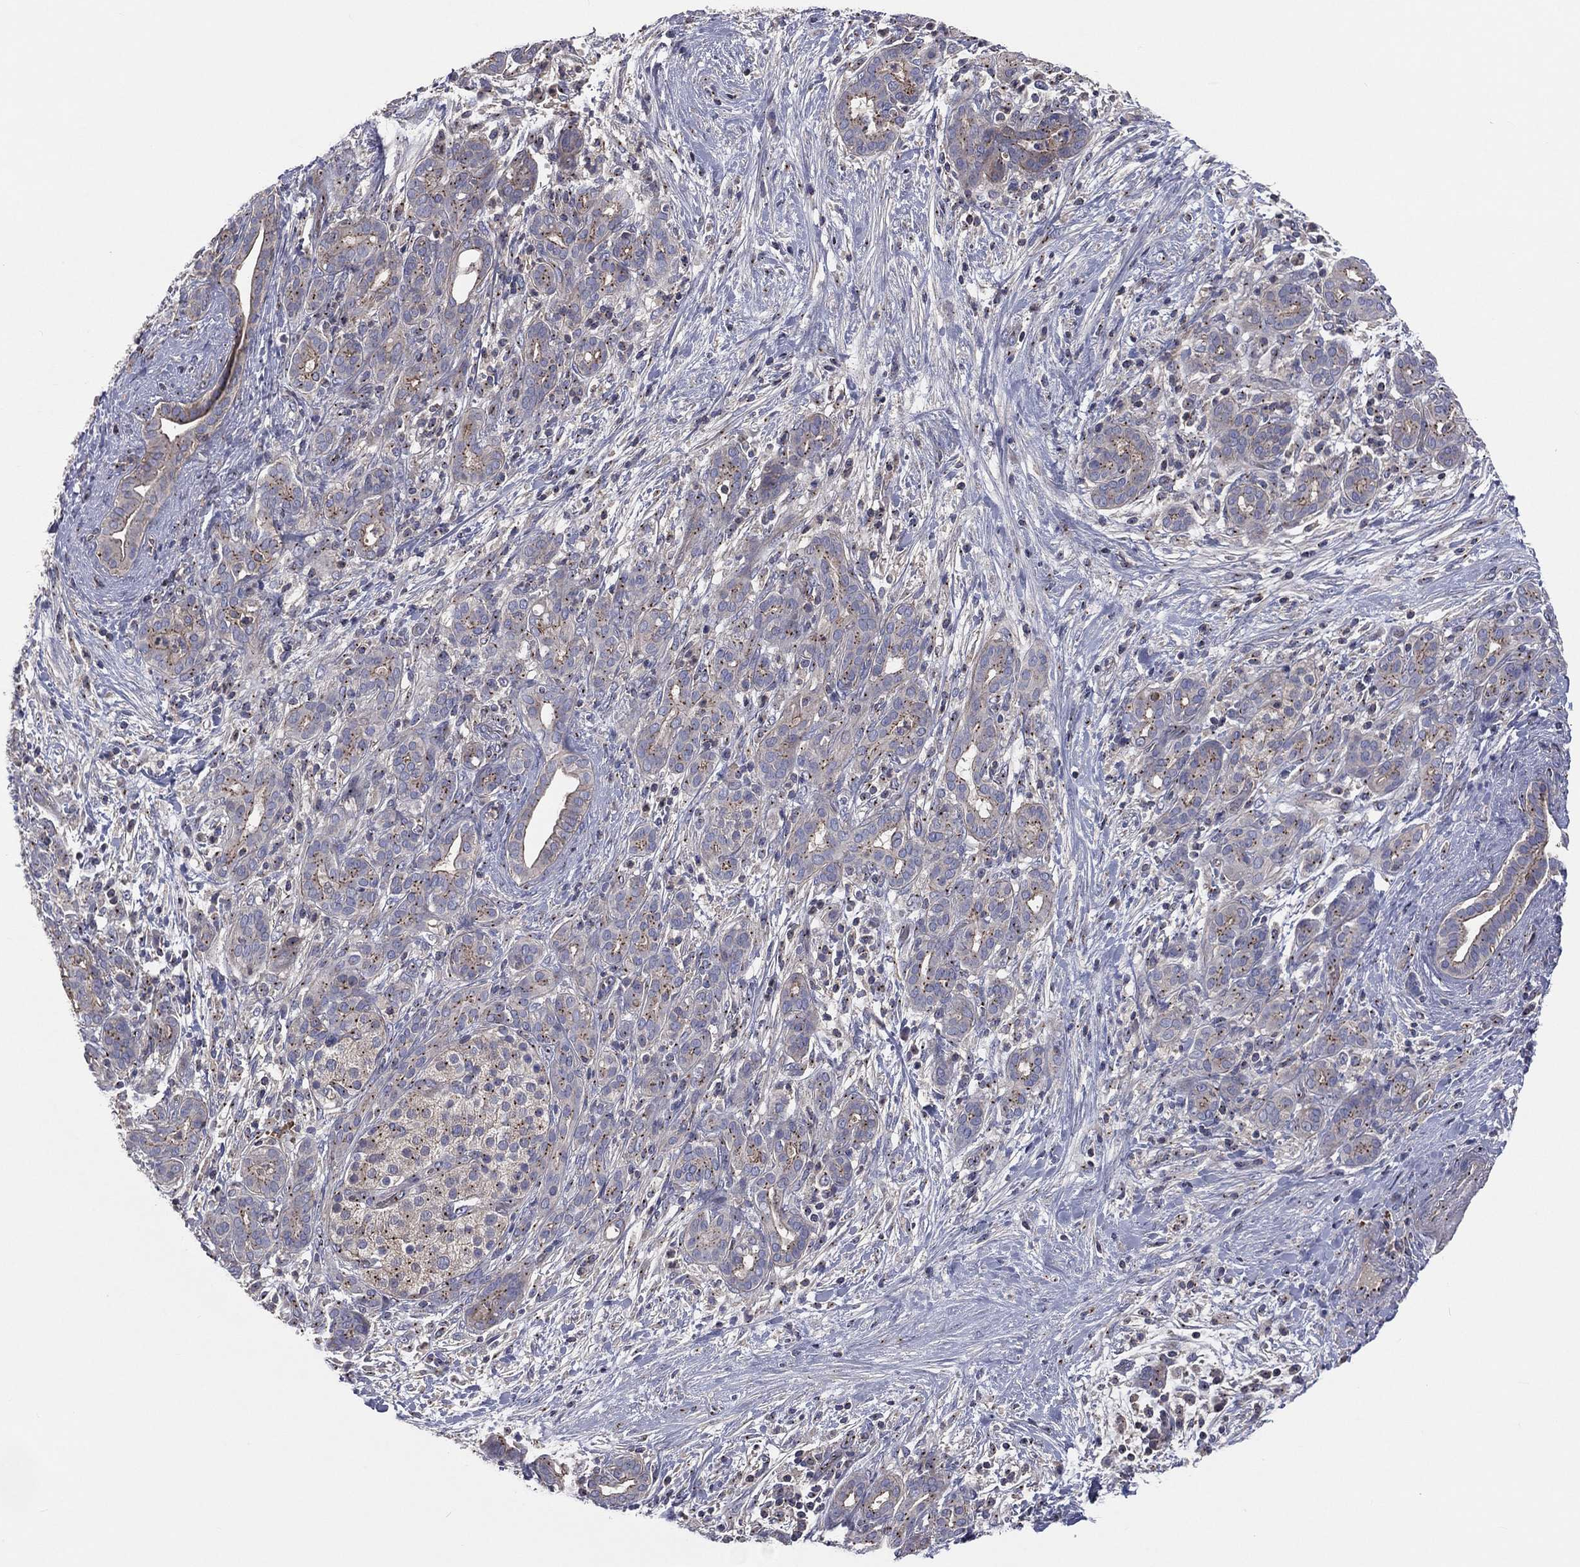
{"staining": {"intensity": "weak", "quantity": "25%-75%", "location": "cytoplasmic/membranous"}, "tissue": "pancreatic cancer", "cell_type": "Tumor cells", "image_type": "cancer", "snomed": [{"axis": "morphology", "description": "Adenocarcinoma, NOS"}, {"axis": "topography", "description": "Pancreas"}], "caption": "IHC histopathology image of human pancreatic adenocarcinoma stained for a protein (brown), which displays low levels of weak cytoplasmic/membranous positivity in about 25%-75% of tumor cells.", "gene": "CROCC", "patient": {"sex": "male", "age": 44}}